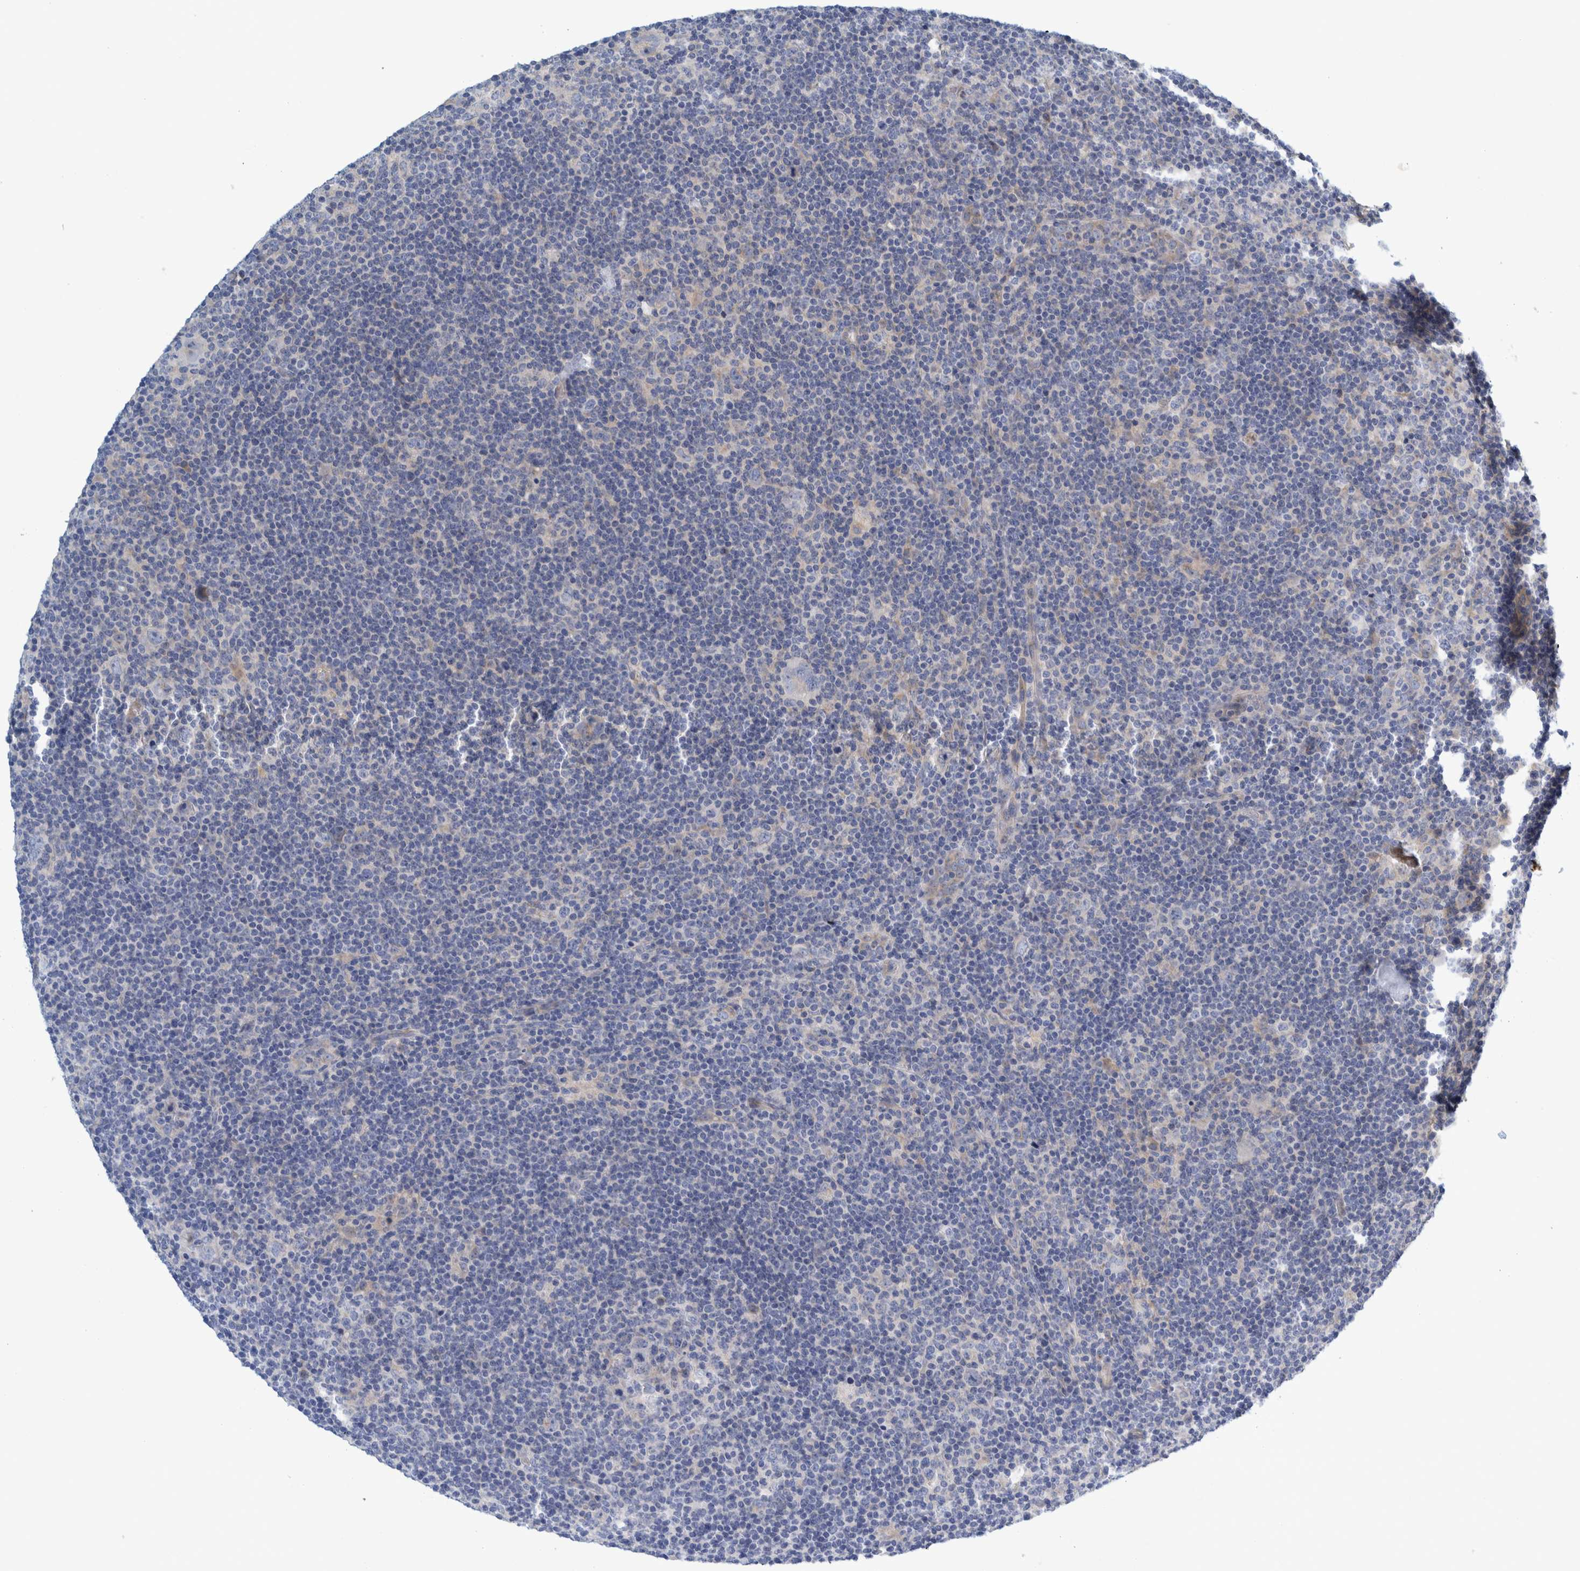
{"staining": {"intensity": "negative", "quantity": "none", "location": "none"}, "tissue": "lymphoma", "cell_type": "Tumor cells", "image_type": "cancer", "snomed": [{"axis": "morphology", "description": "Hodgkin's disease, NOS"}, {"axis": "topography", "description": "Lymph node"}], "caption": "This is an IHC micrograph of lymphoma. There is no positivity in tumor cells.", "gene": "ZNF324B", "patient": {"sex": "female", "age": 57}}